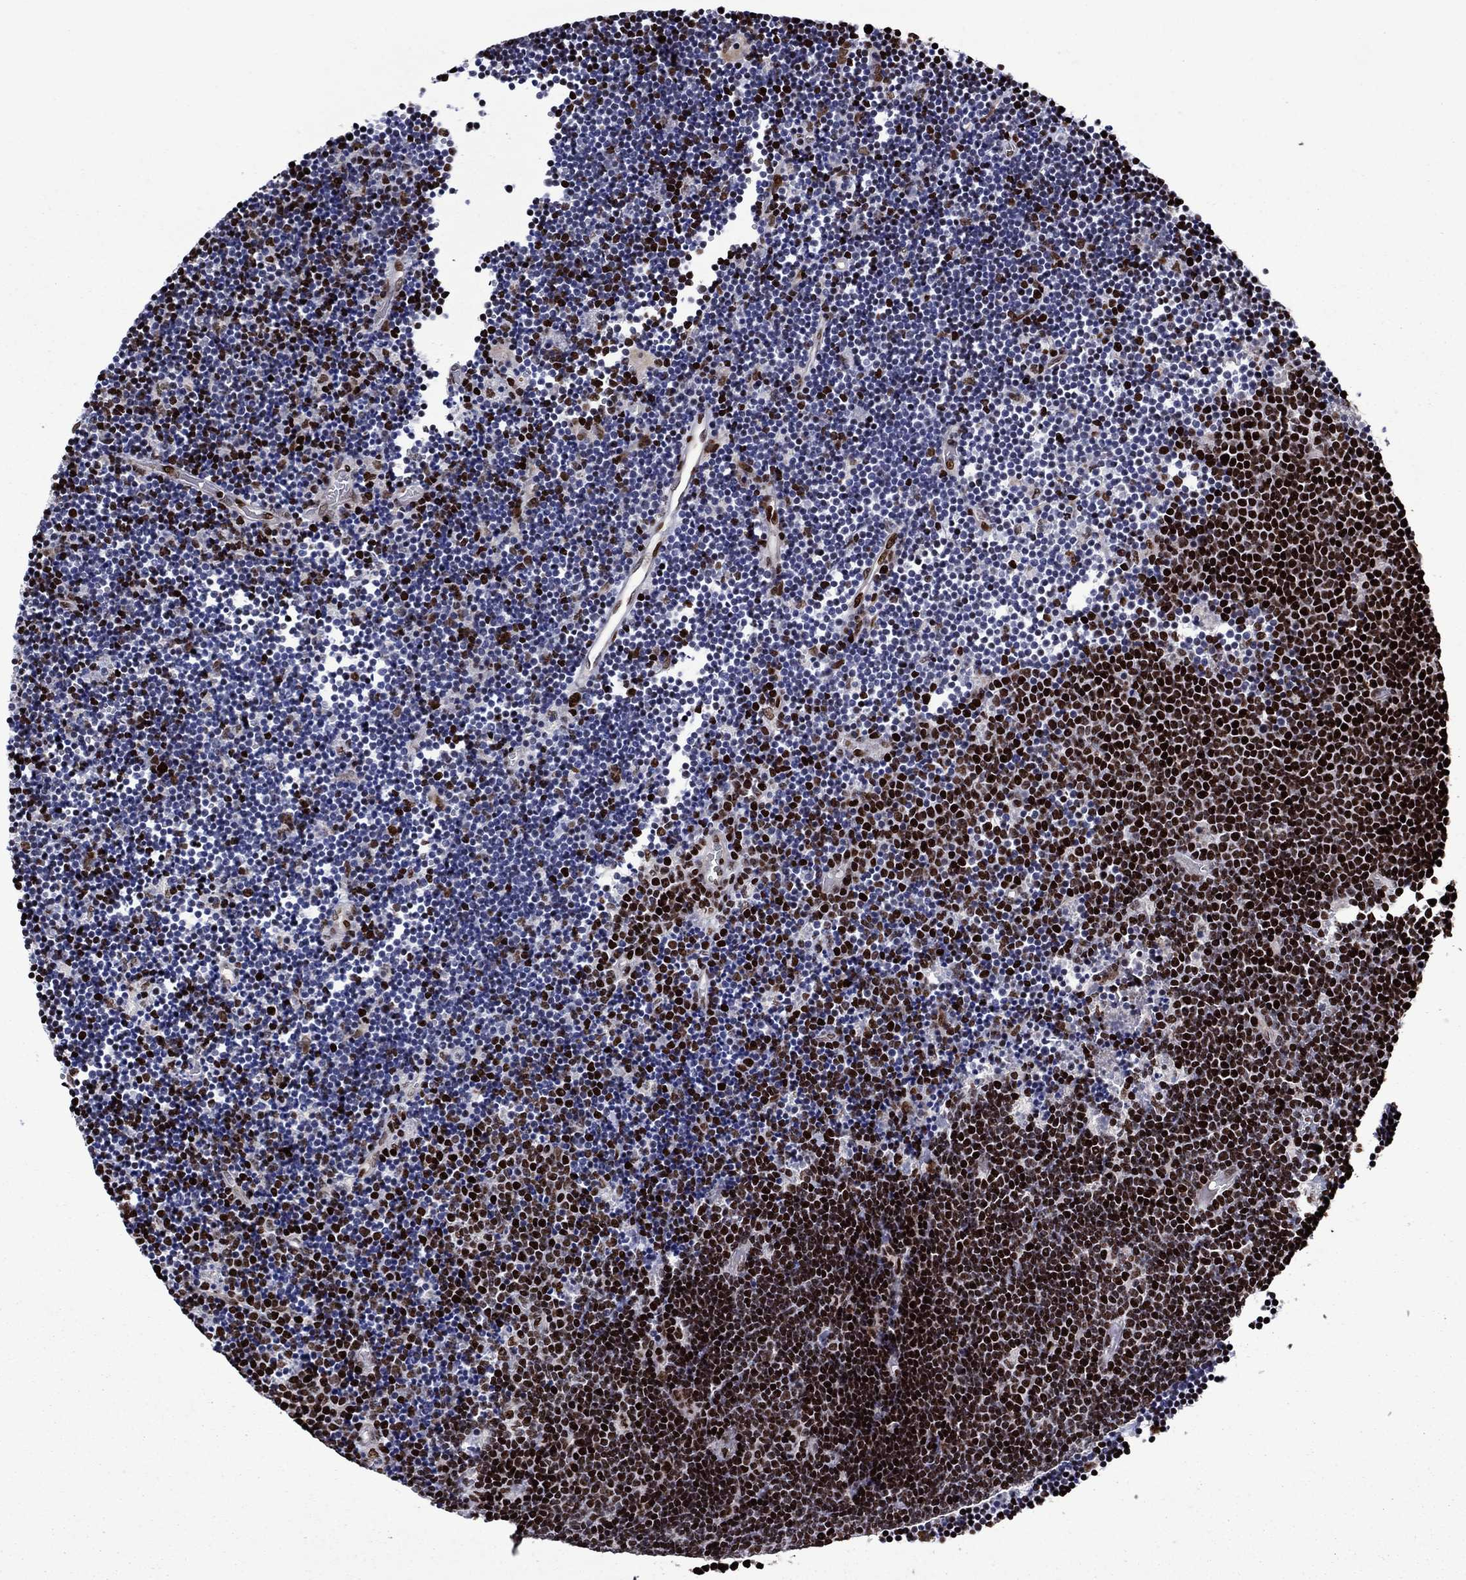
{"staining": {"intensity": "strong", "quantity": "25%-75%", "location": "nuclear"}, "tissue": "lymphoma", "cell_type": "Tumor cells", "image_type": "cancer", "snomed": [{"axis": "morphology", "description": "Malignant lymphoma, non-Hodgkin's type, Low grade"}, {"axis": "topography", "description": "Brain"}], "caption": "A histopathology image showing strong nuclear positivity in about 25%-75% of tumor cells in lymphoma, as visualized by brown immunohistochemical staining.", "gene": "LIMK1", "patient": {"sex": "female", "age": 66}}